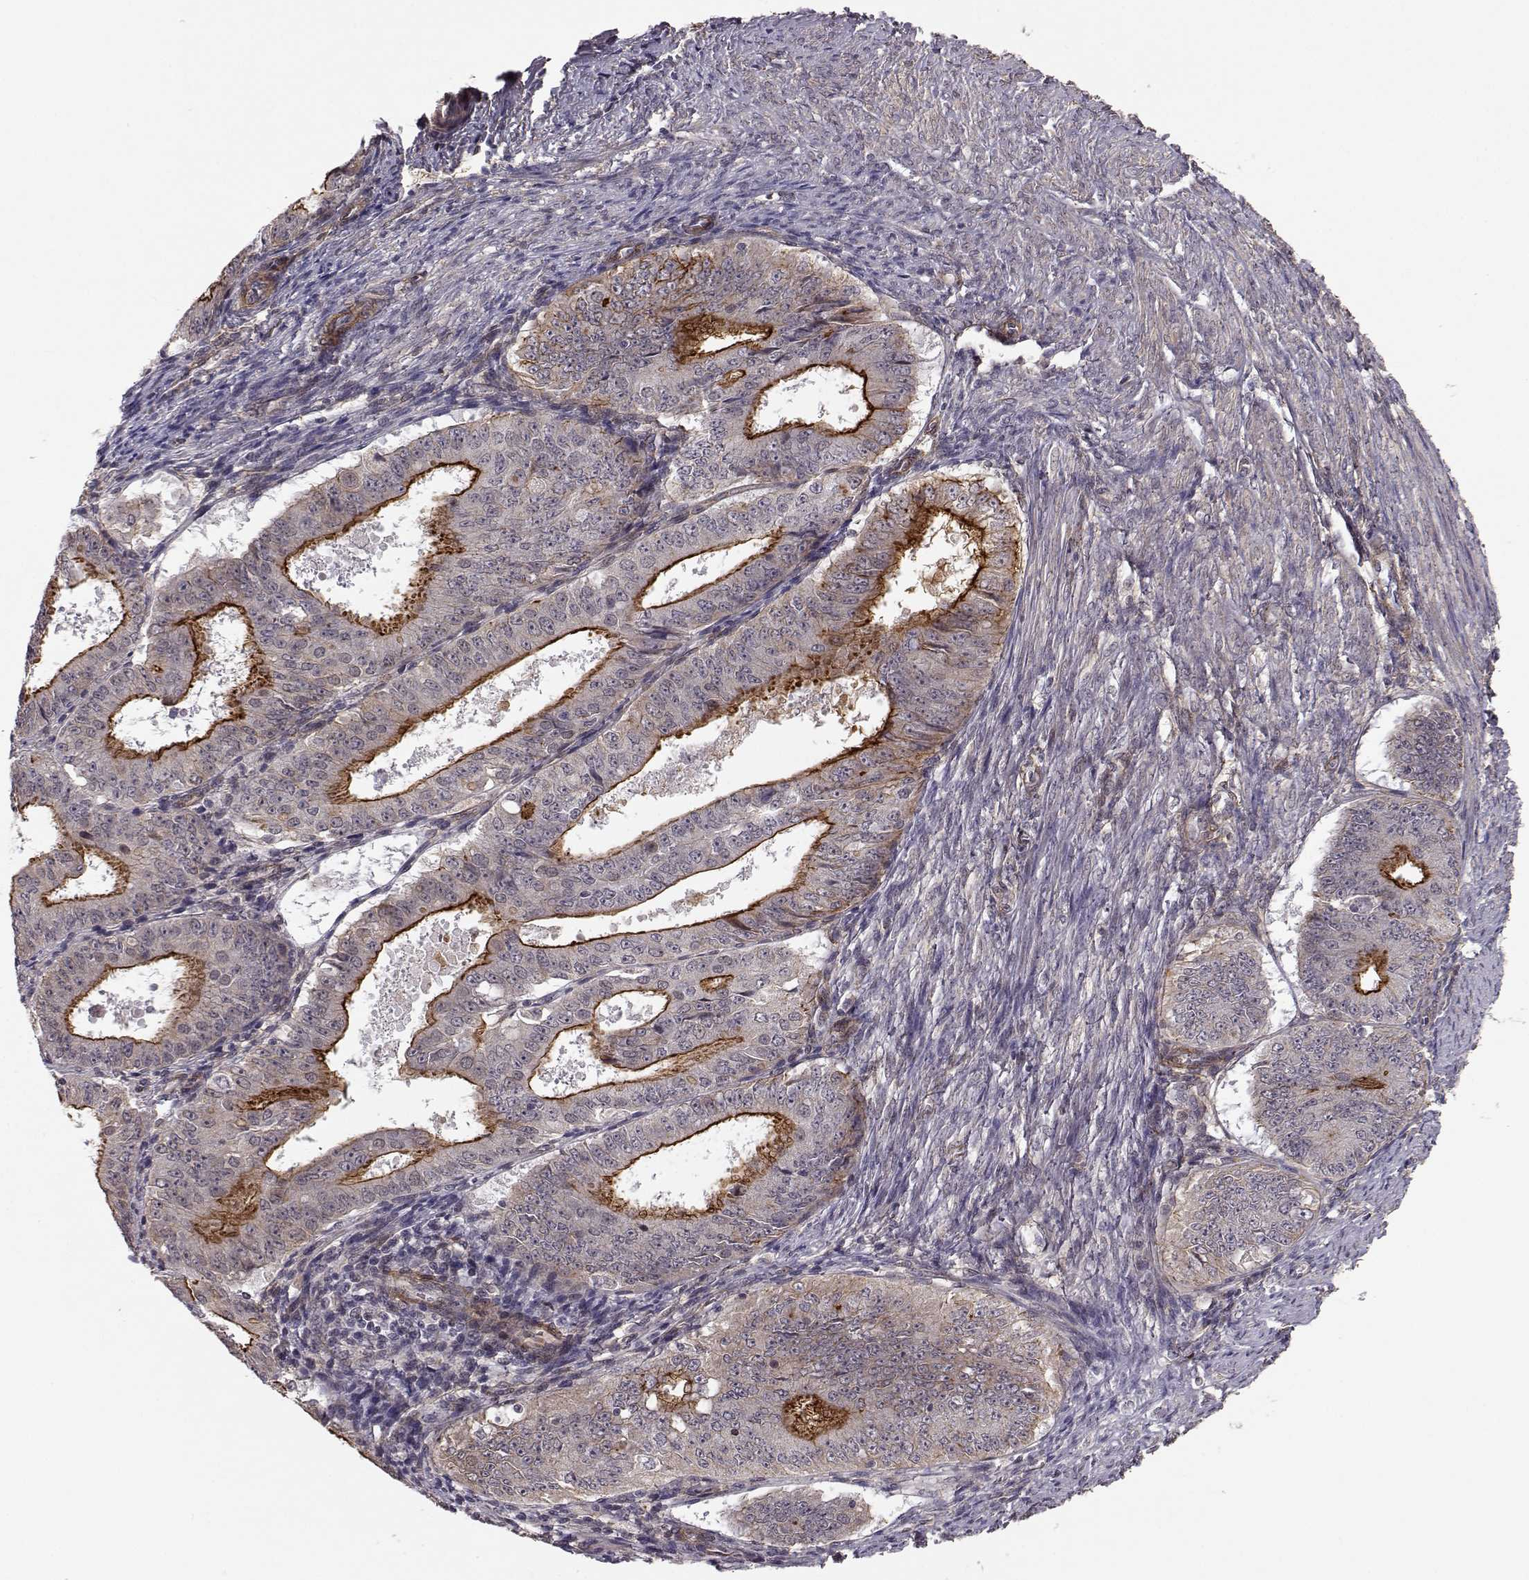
{"staining": {"intensity": "strong", "quantity": "<25%", "location": "cytoplasmic/membranous"}, "tissue": "ovarian cancer", "cell_type": "Tumor cells", "image_type": "cancer", "snomed": [{"axis": "morphology", "description": "Carcinoma, endometroid"}, {"axis": "topography", "description": "Ovary"}], "caption": "The micrograph reveals a brown stain indicating the presence of a protein in the cytoplasmic/membranous of tumor cells in ovarian cancer. The protein of interest is stained brown, and the nuclei are stained in blue (DAB (3,3'-diaminobenzidine) IHC with brightfield microscopy, high magnification).", "gene": "PLEKHG3", "patient": {"sex": "female", "age": 42}}